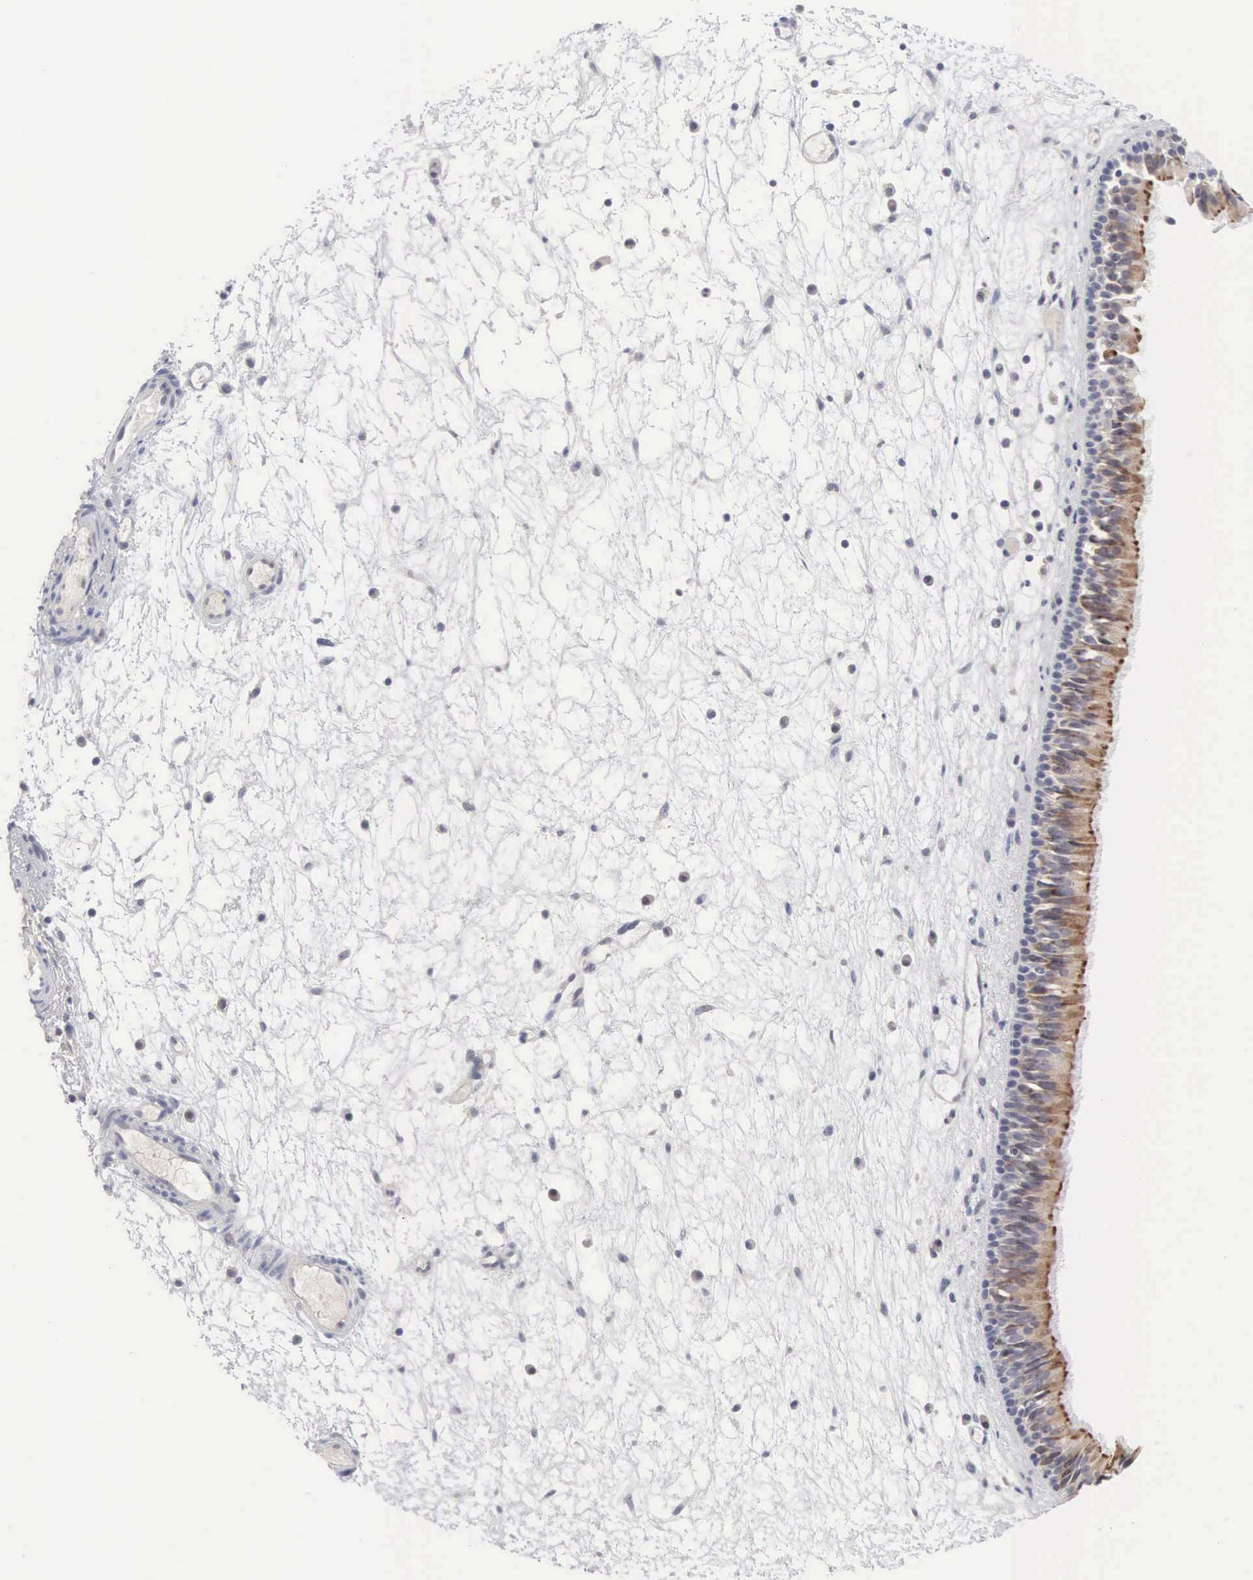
{"staining": {"intensity": "moderate", "quantity": "25%-75%", "location": "cytoplasmic/membranous"}, "tissue": "nasopharynx", "cell_type": "Respiratory epithelial cells", "image_type": "normal", "snomed": [{"axis": "morphology", "description": "Normal tissue, NOS"}, {"axis": "topography", "description": "Nasopharynx"}], "caption": "The immunohistochemical stain highlights moderate cytoplasmic/membranous expression in respiratory epithelial cells of normal nasopharynx. (DAB (3,3'-diaminobenzidine) = brown stain, brightfield microscopy at high magnification).", "gene": "ACOT4", "patient": {"sex": "female", "age": 78}}